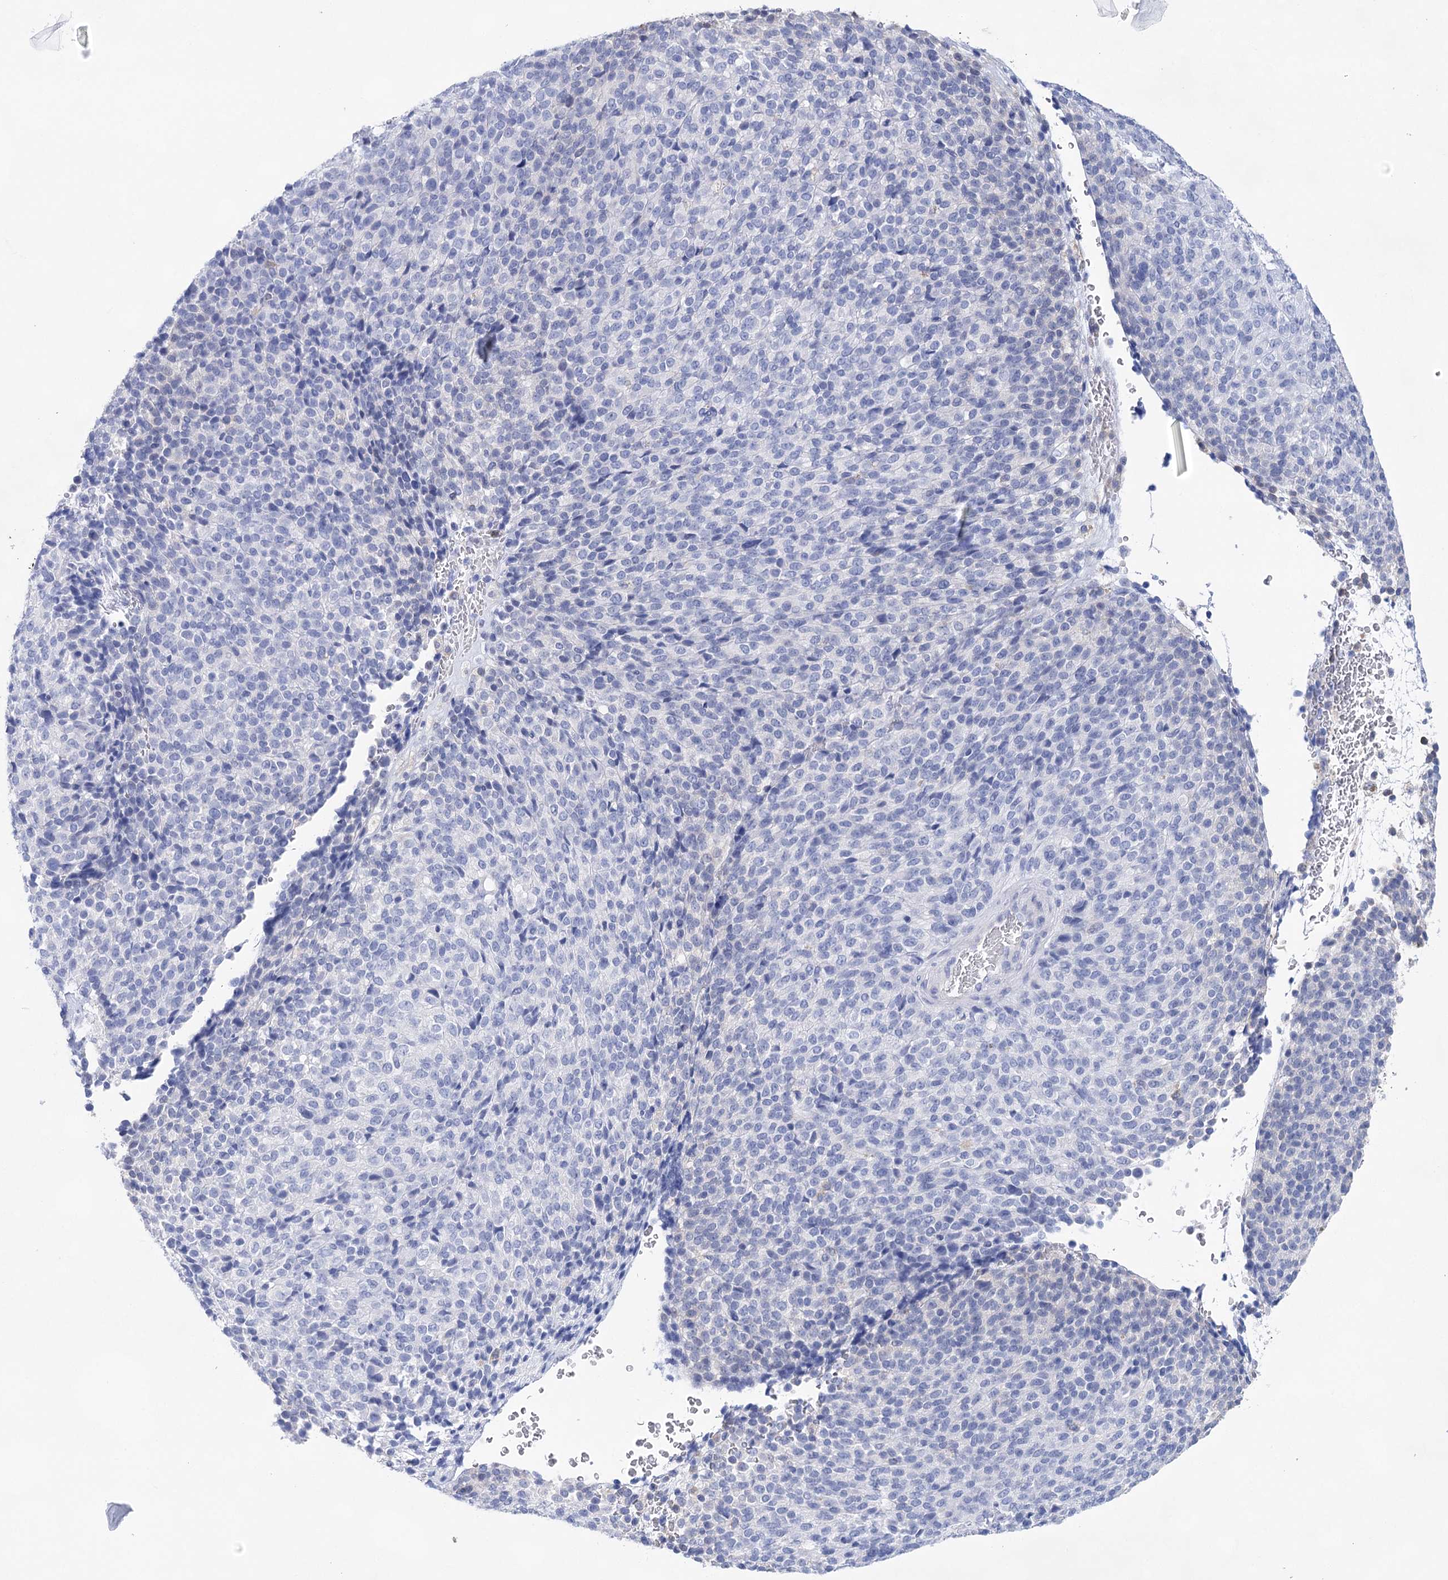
{"staining": {"intensity": "negative", "quantity": "none", "location": "none"}, "tissue": "melanoma", "cell_type": "Tumor cells", "image_type": "cancer", "snomed": [{"axis": "morphology", "description": "Malignant melanoma, Metastatic site"}, {"axis": "topography", "description": "Brain"}], "caption": "A histopathology image of melanoma stained for a protein reveals no brown staining in tumor cells.", "gene": "LALBA", "patient": {"sex": "female", "age": 56}}